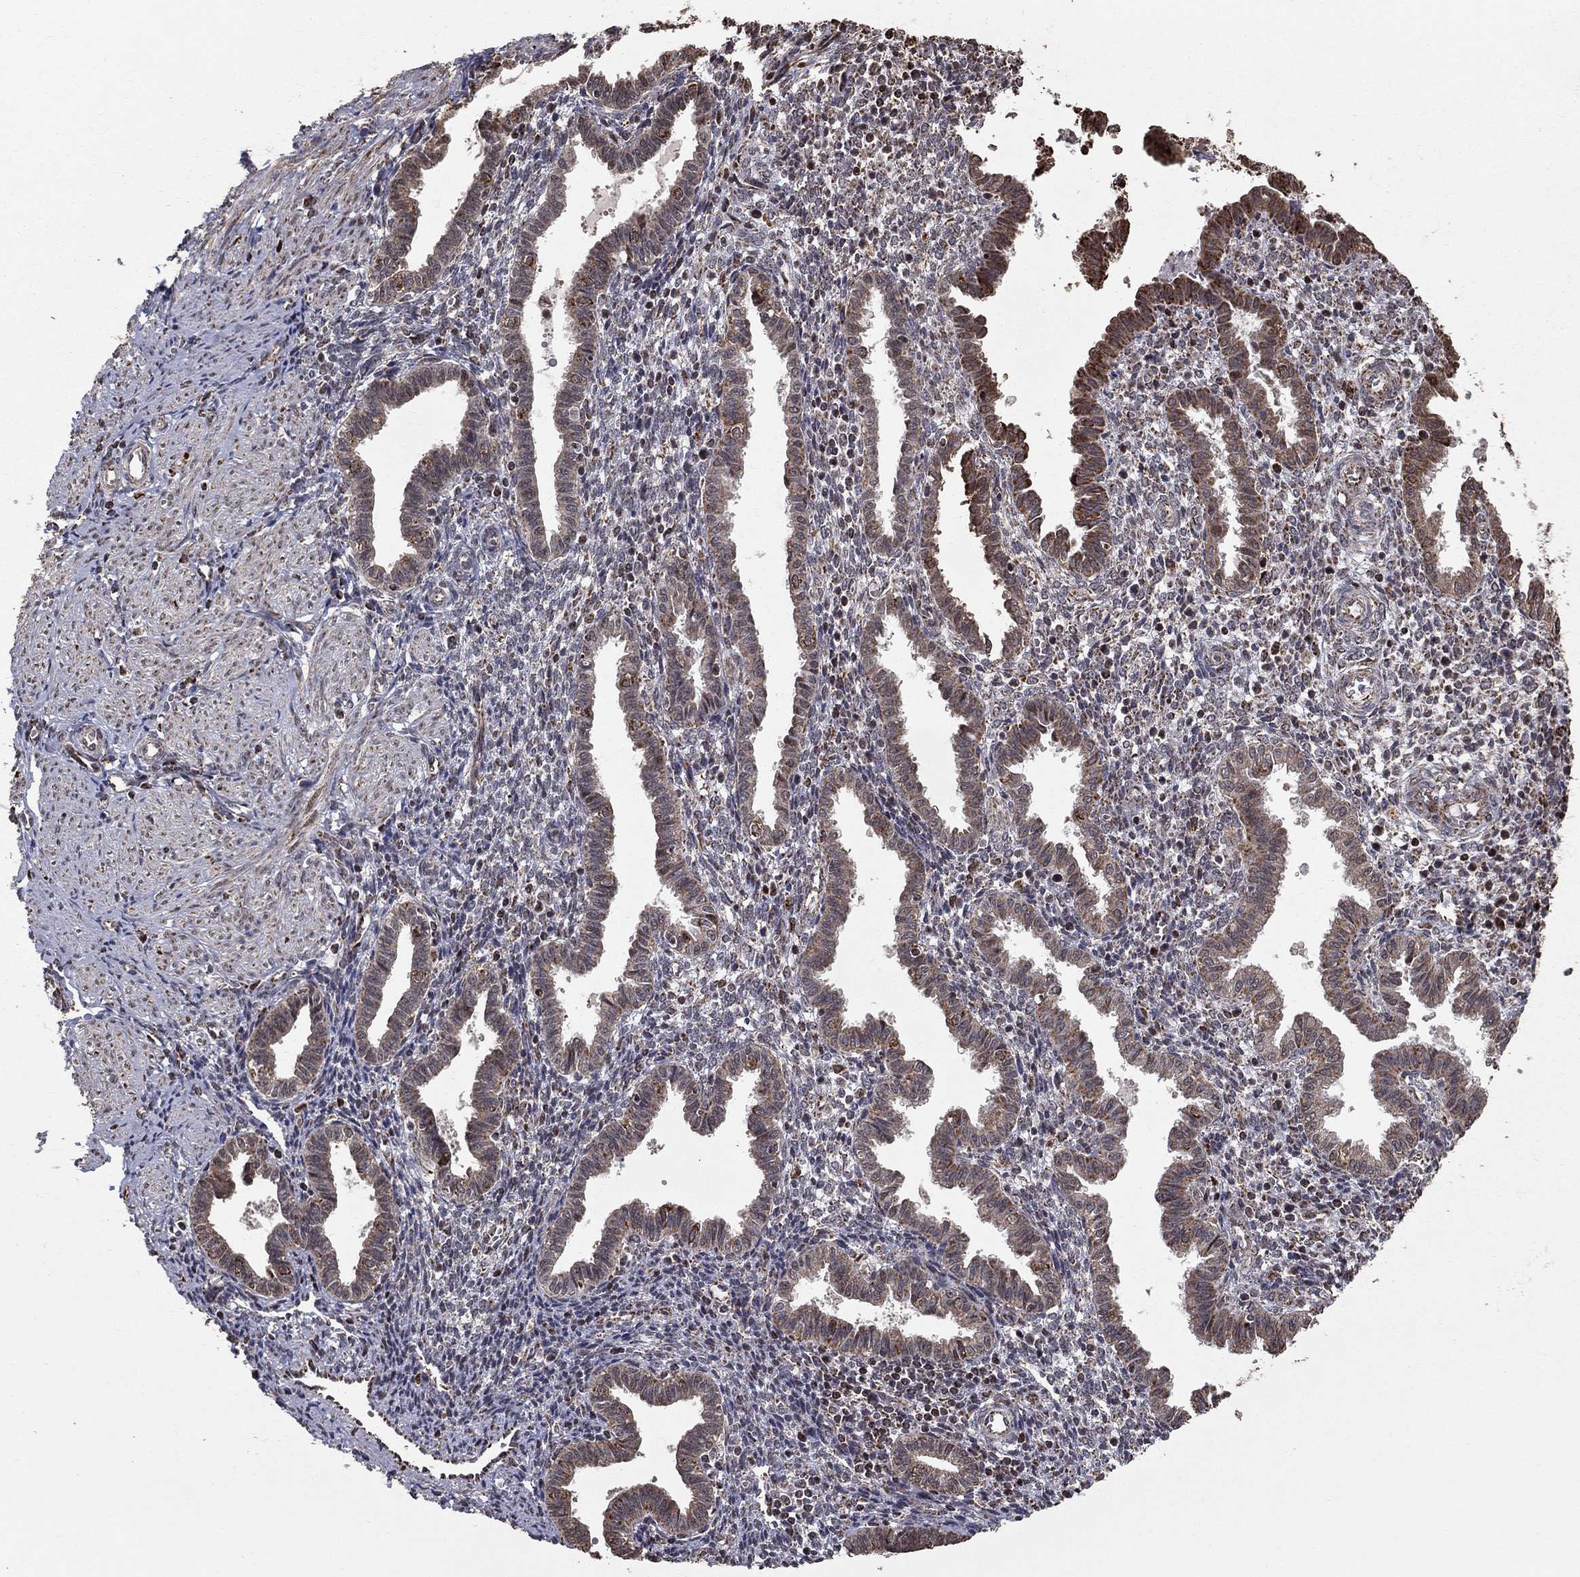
{"staining": {"intensity": "negative", "quantity": "none", "location": "none"}, "tissue": "endometrium", "cell_type": "Cells in endometrial stroma", "image_type": "normal", "snomed": [{"axis": "morphology", "description": "Normal tissue, NOS"}, {"axis": "topography", "description": "Endometrium"}], "caption": "Immunohistochemistry (IHC) of benign human endometrium demonstrates no expression in cells in endometrial stroma. The staining is performed using DAB brown chromogen with nuclei counter-stained in using hematoxylin.", "gene": "ACOT13", "patient": {"sex": "female", "age": 37}}